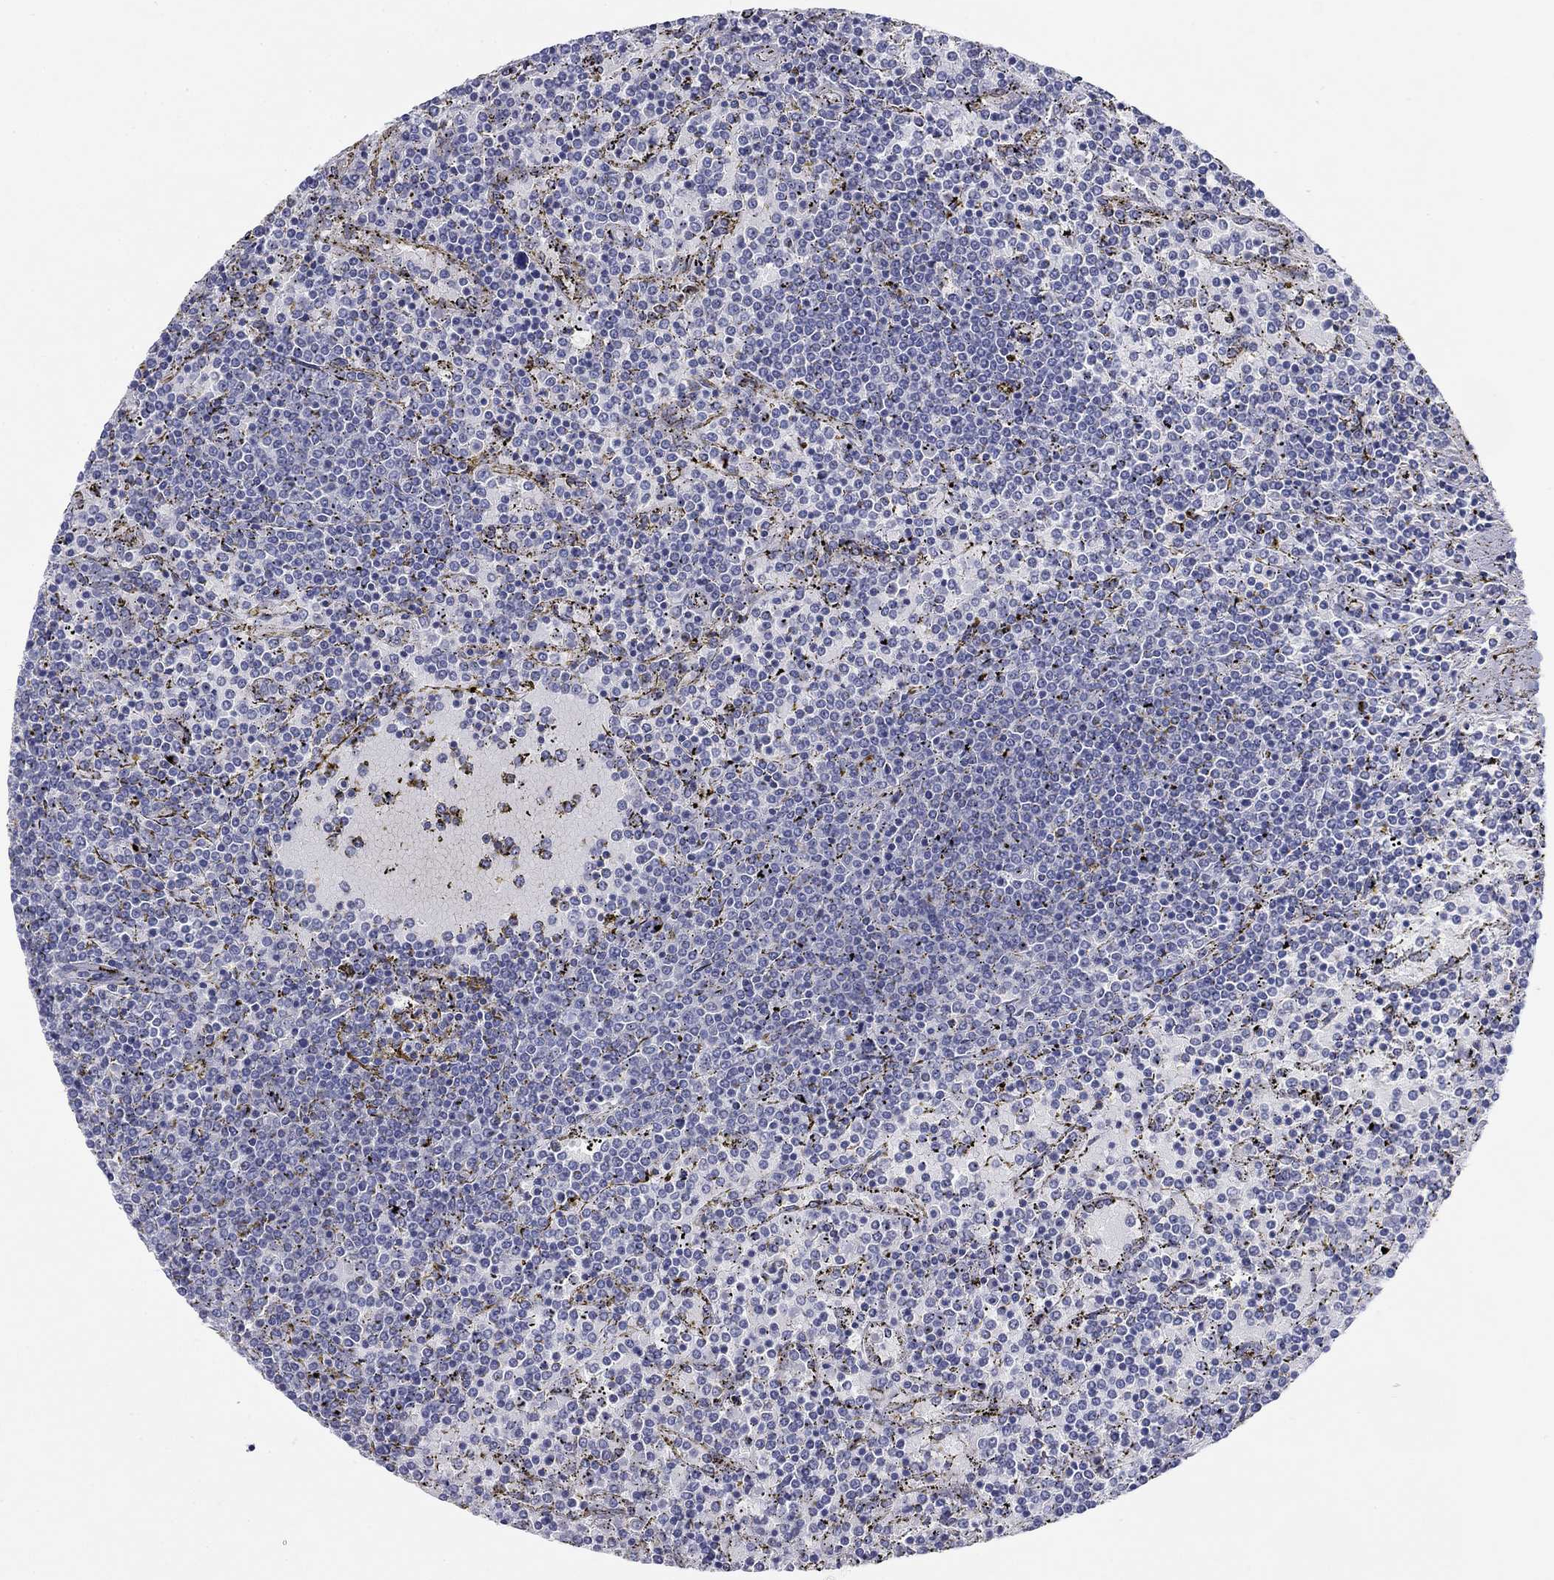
{"staining": {"intensity": "negative", "quantity": "none", "location": "none"}, "tissue": "lymphoma", "cell_type": "Tumor cells", "image_type": "cancer", "snomed": [{"axis": "morphology", "description": "Malignant lymphoma, non-Hodgkin's type, Low grade"}, {"axis": "topography", "description": "Spleen"}], "caption": "Protein analysis of lymphoma displays no significant positivity in tumor cells.", "gene": "PLS1", "patient": {"sex": "female", "age": 77}}